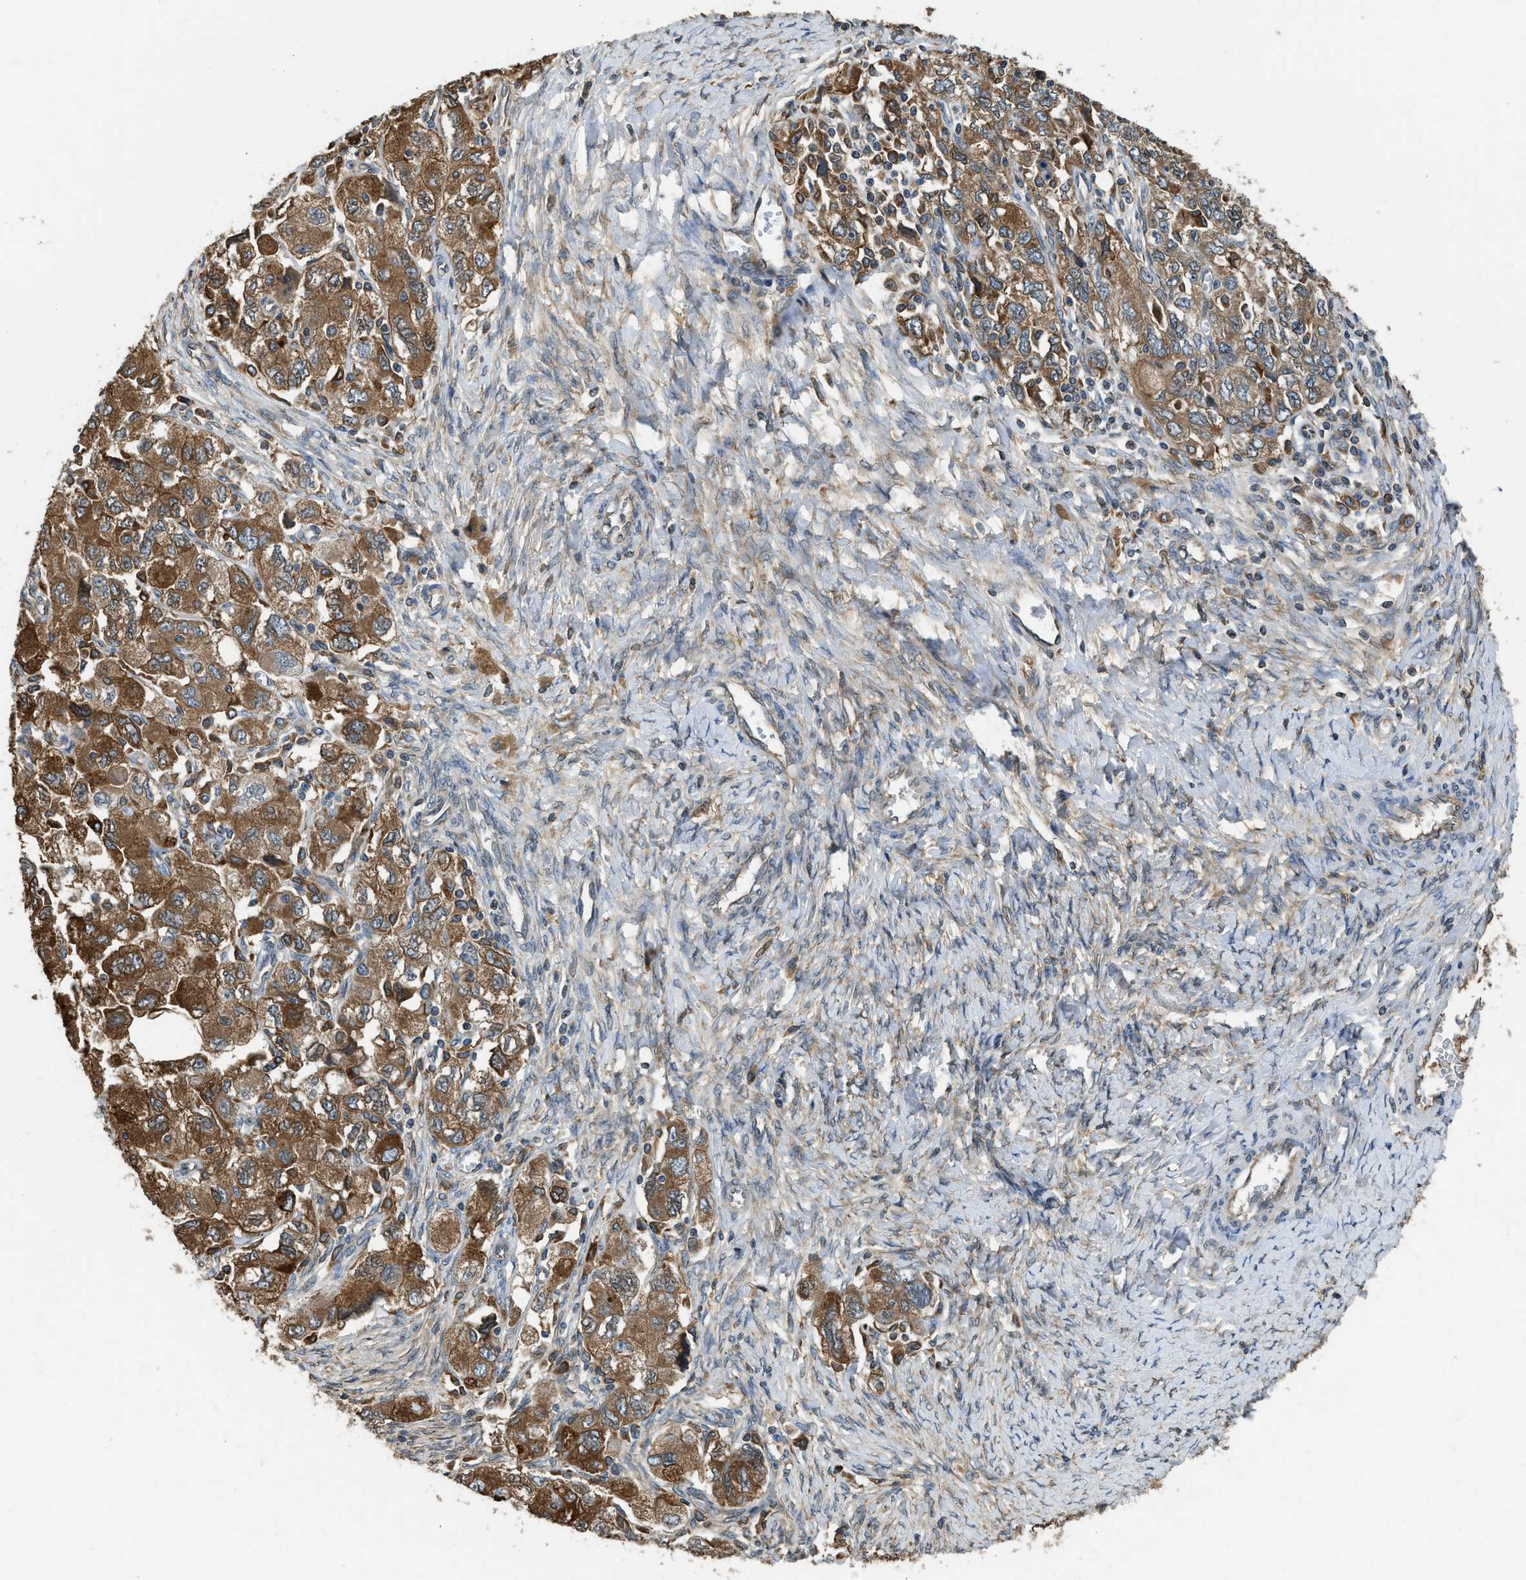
{"staining": {"intensity": "moderate", "quantity": ">75%", "location": "cytoplasmic/membranous"}, "tissue": "ovarian cancer", "cell_type": "Tumor cells", "image_type": "cancer", "snomed": [{"axis": "morphology", "description": "Carcinoma, NOS"}, {"axis": "morphology", "description": "Cystadenocarcinoma, serous, NOS"}, {"axis": "topography", "description": "Ovary"}], "caption": "The immunohistochemical stain highlights moderate cytoplasmic/membranous expression in tumor cells of ovarian cancer tissue. Using DAB (3,3'-diaminobenzidine) (brown) and hematoxylin (blue) stains, captured at high magnification using brightfield microscopy.", "gene": "BCAP31", "patient": {"sex": "female", "age": 69}}